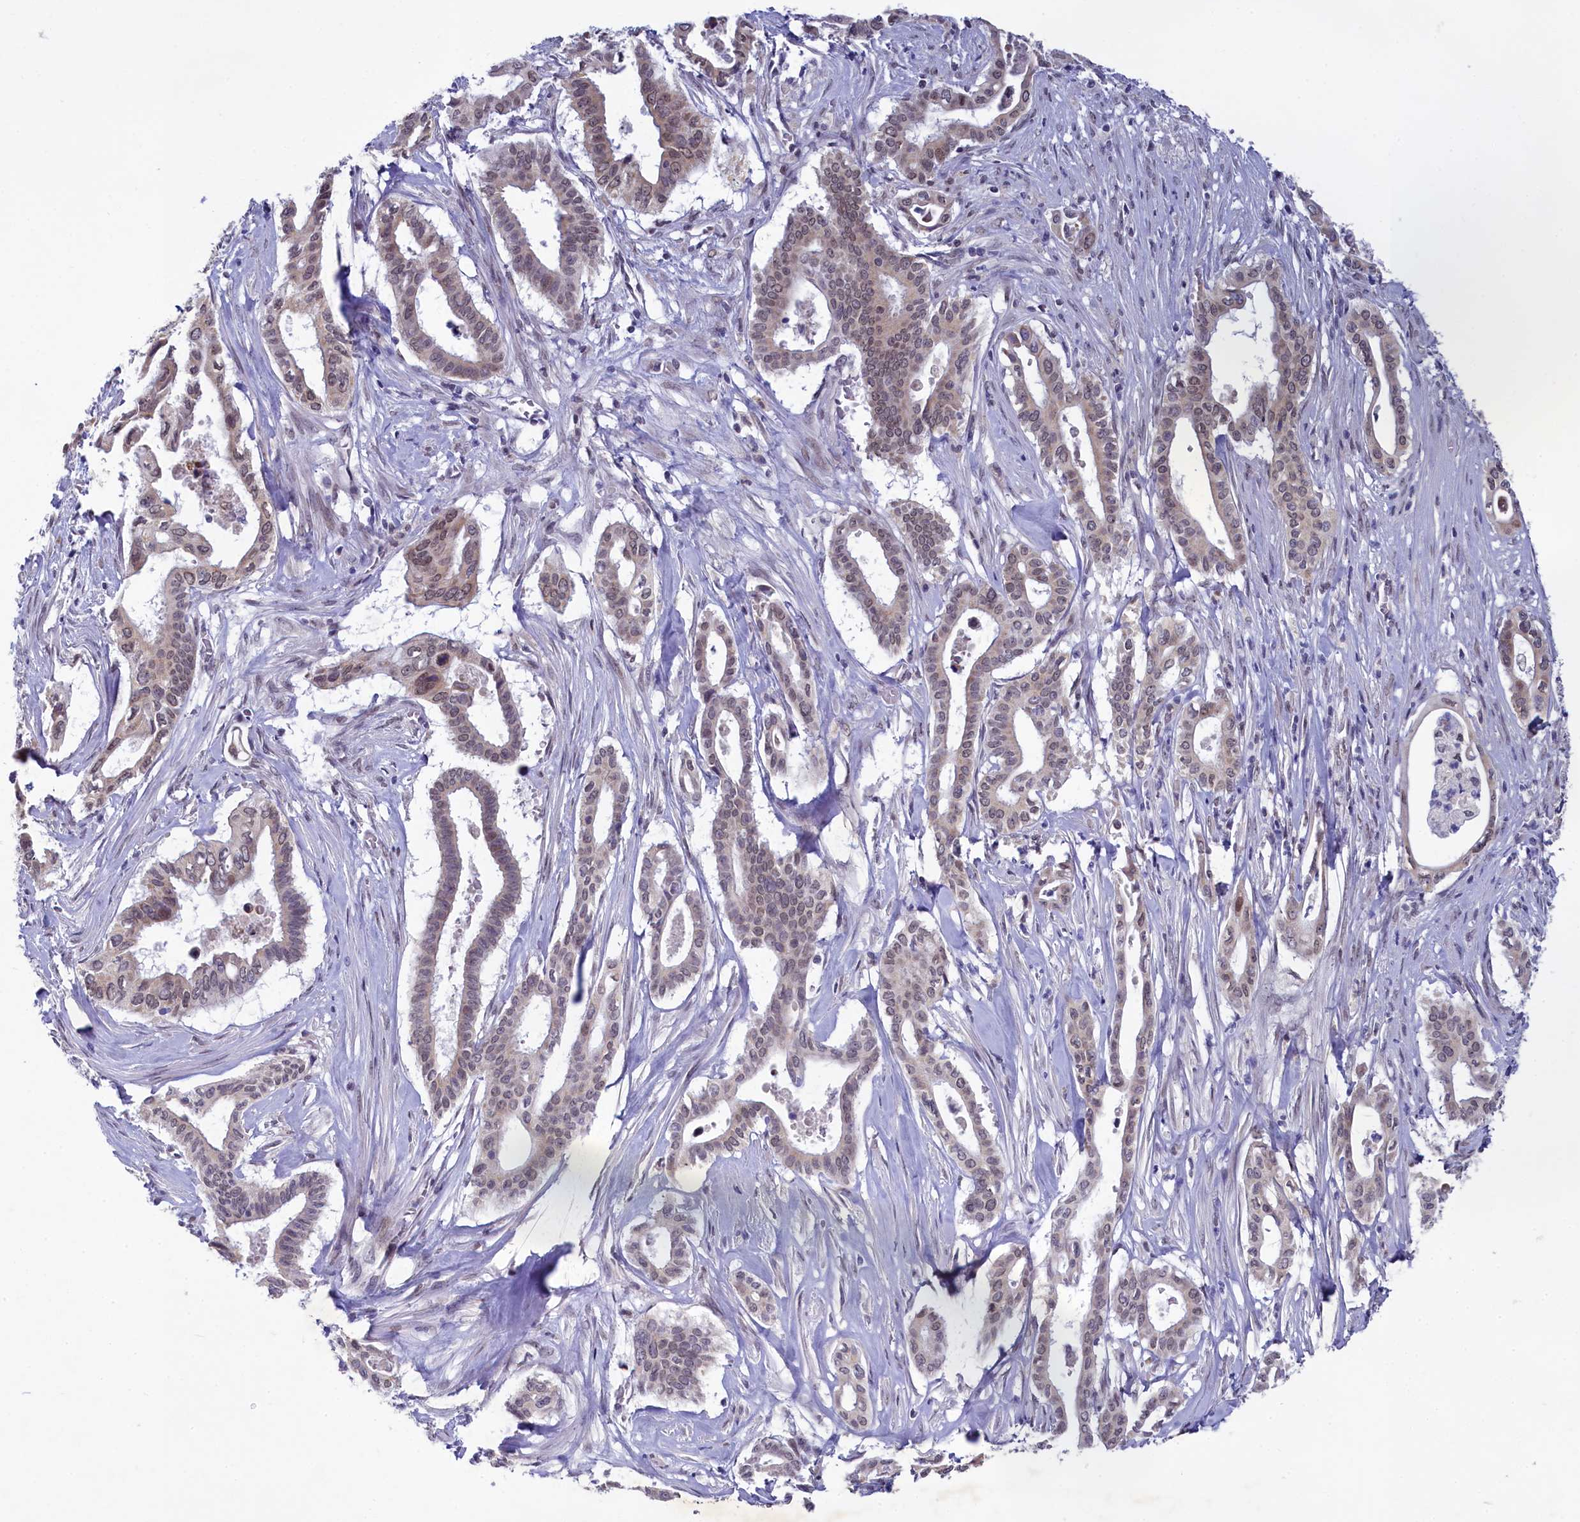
{"staining": {"intensity": "weak", "quantity": "<25%", "location": "cytoplasmic/membranous"}, "tissue": "pancreatic cancer", "cell_type": "Tumor cells", "image_type": "cancer", "snomed": [{"axis": "morphology", "description": "Adenocarcinoma, NOS"}, {"axis": "topography", "description": "Pancreas"}], "caption": "Immunohistochemical staining of human pancreatic adenocarcinoma reveals no significant staining in tumor cells. (Immunohistochemistry (ihc), brightfield microscopy, high magnification).", "gene": "PPHLN1", "patient": {"sex": "female", "age": 77}}